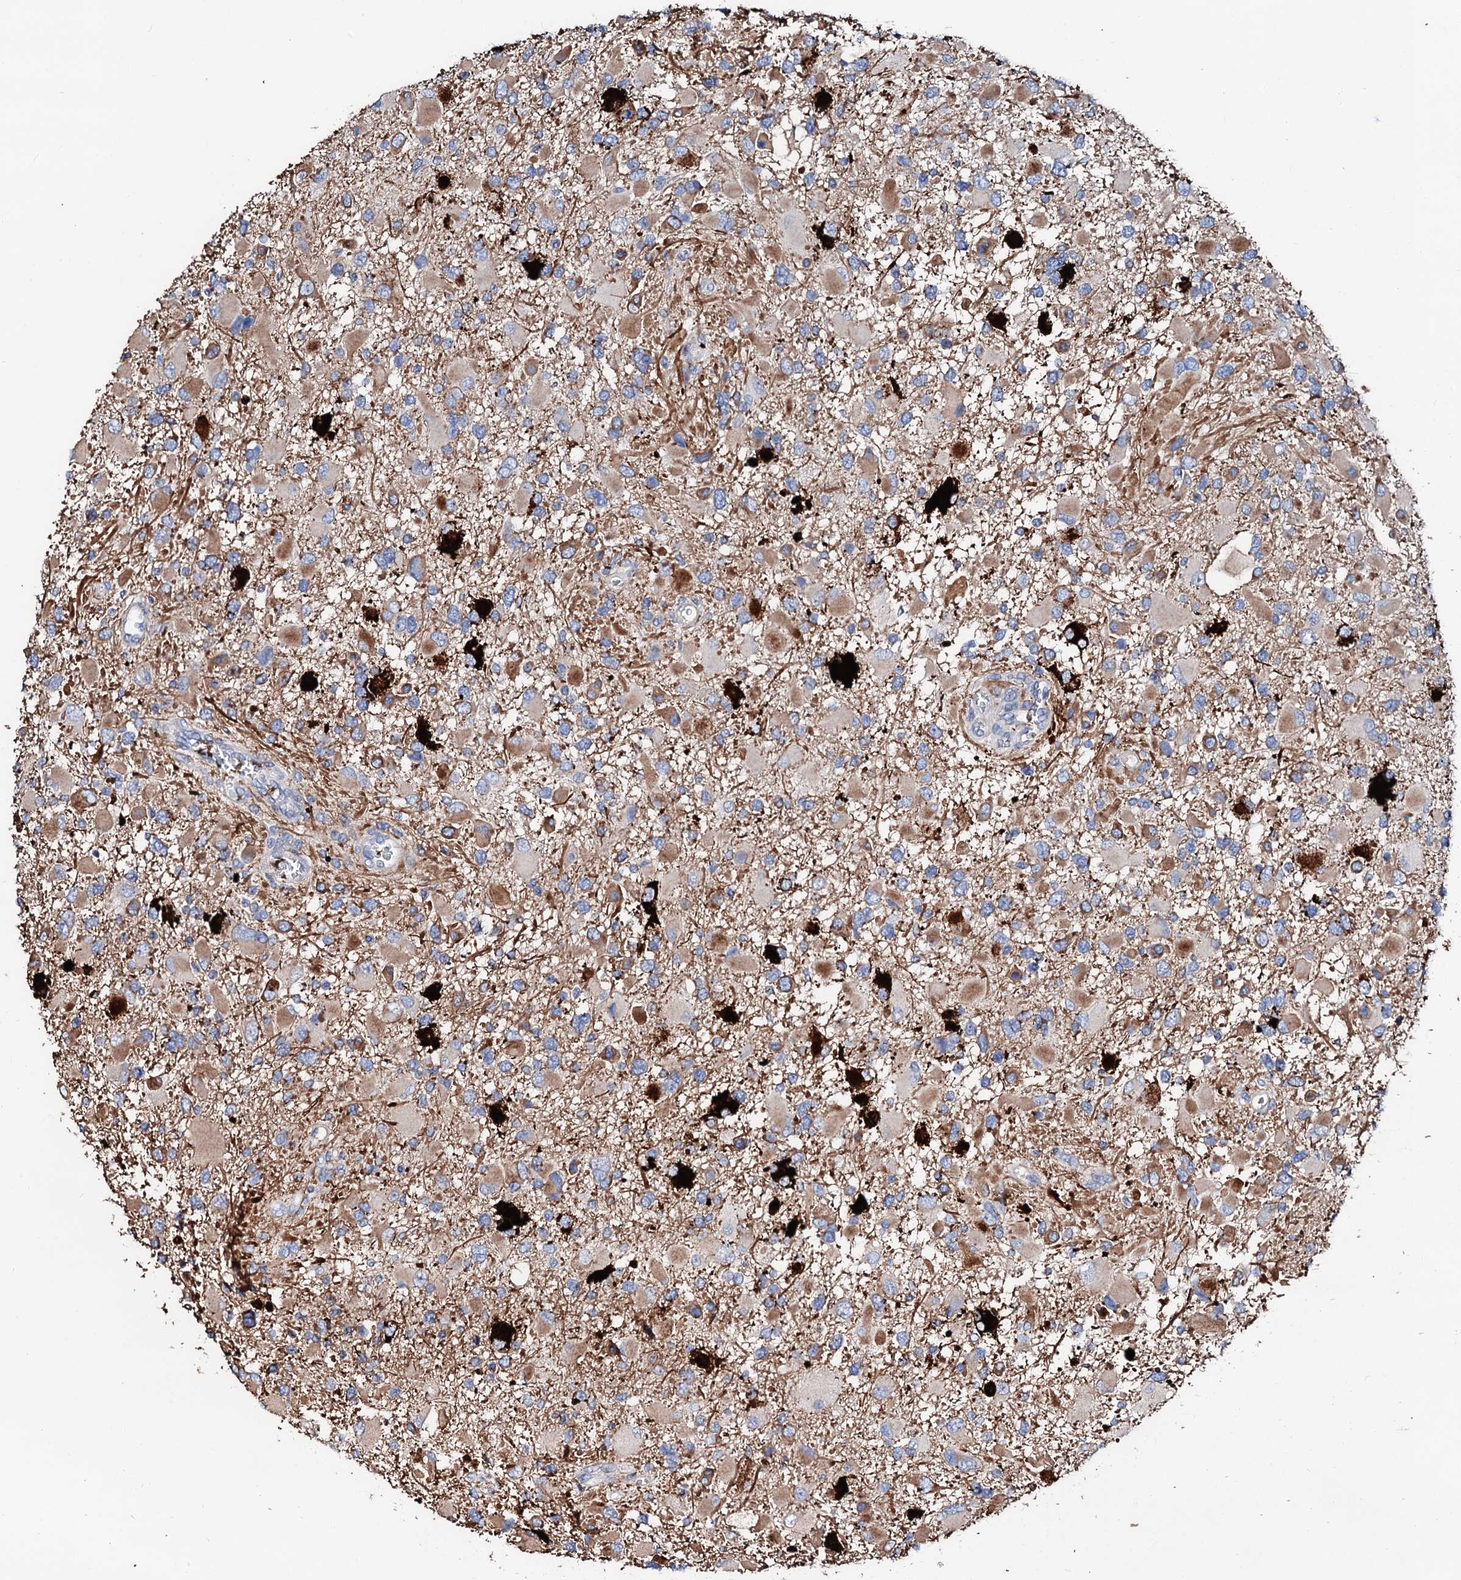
{"staining": {"intensity": "moderate", "quantity": "25%-75%", "location": "cytoplasmic/membranous"}, "tissue": "glioma", "cell_type": "Tumor cells", "image_type": "cancer", "snomed": [{"axis": "morphology", "description": "Glioma, malignant, High grade"}, {"axis": "topography", "description": "Brain"}], "caption": "Protein positivity by immunohistochemistry displays moderate cytoplasmic/membranous positivity in about 25%-75% of tumor cells in glioma. (DAB (3,3'-diaminobenzidine) = brown stain, brightfield microscopy at high magnification).", "gene": "SLC10A7", "patient": {"sex": "male", "age": 53}}